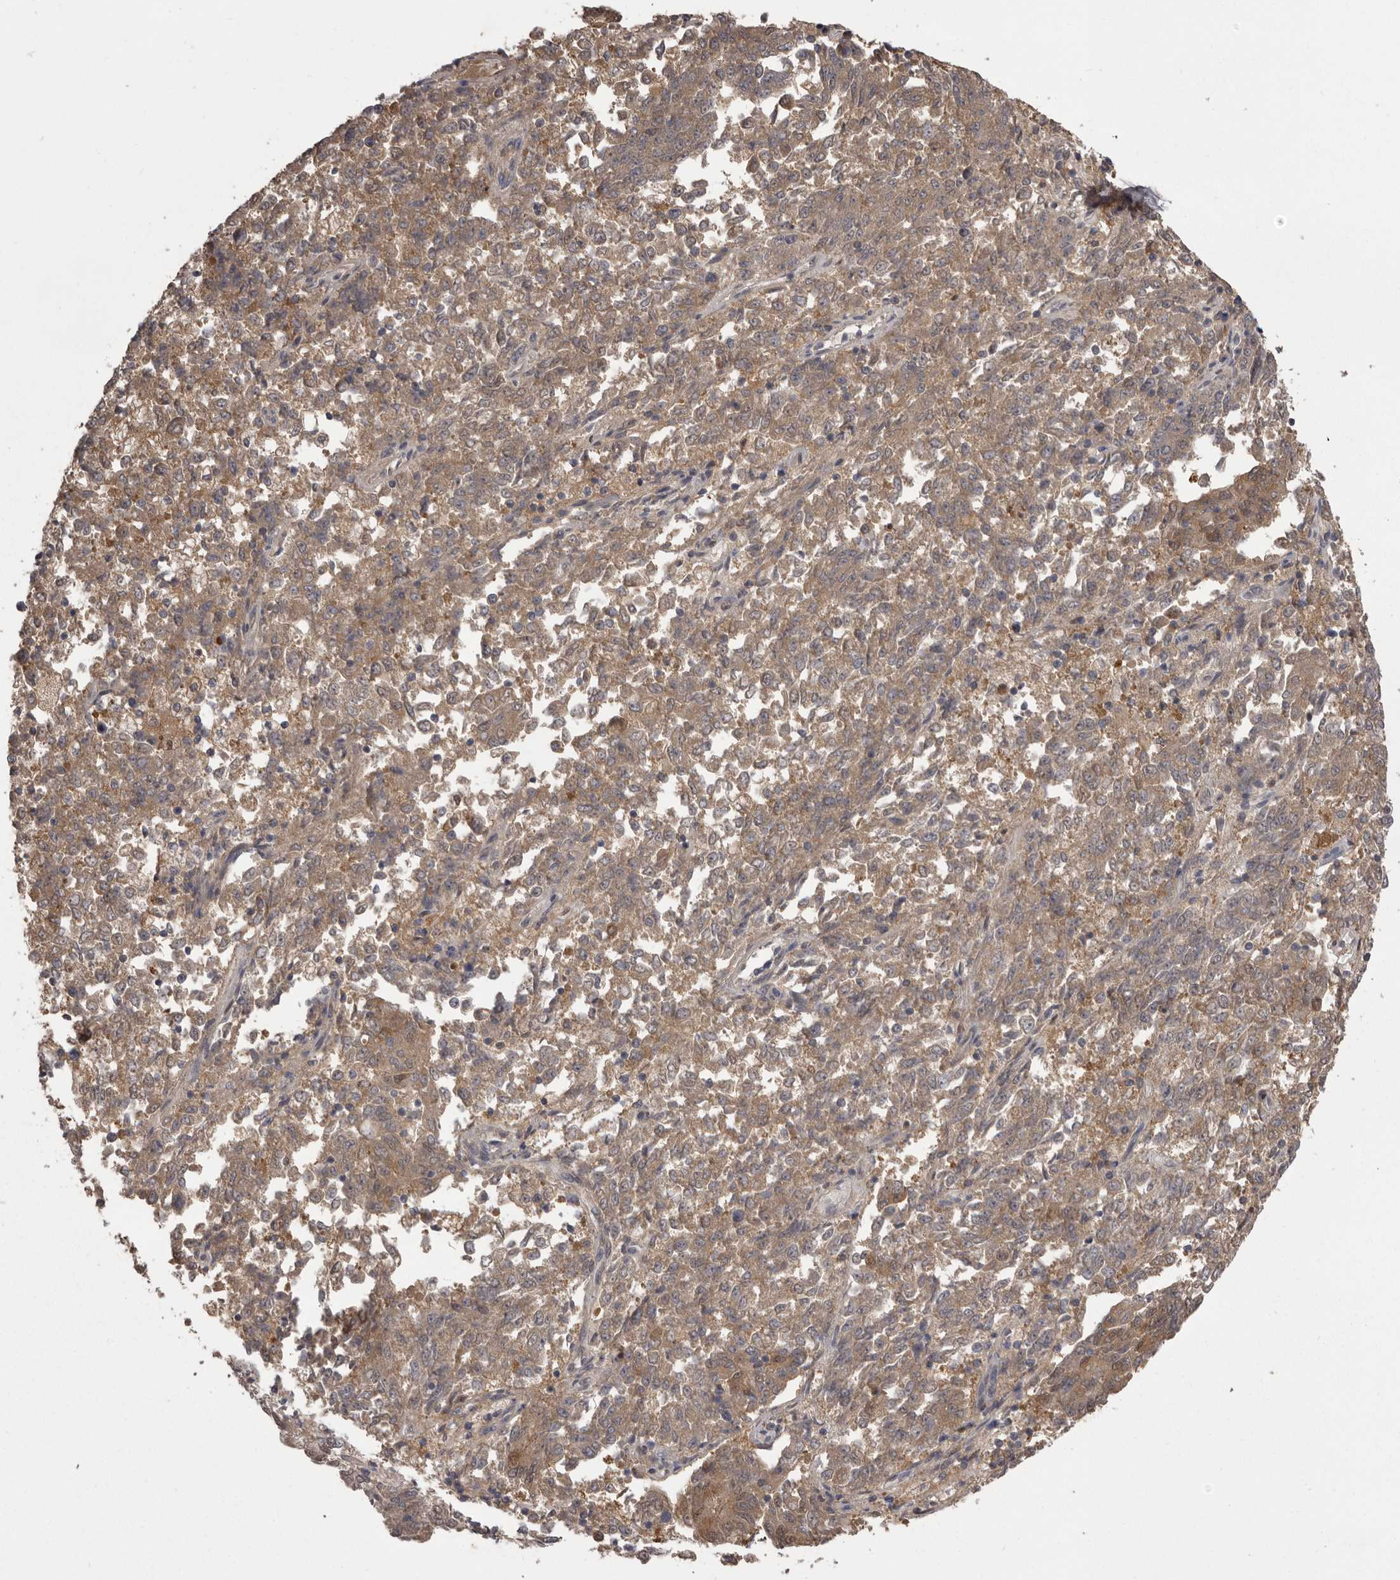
{"staining": {"intensity": "moderate", "quantity": ">75%", "location": "cytoplasmic/membranous"}, "tissue": "endometrial cancer", "cell_type": "Tumor cells", "image_type": "cancer", "snomed": [{"axis": "morphology", "description": "Adenocarcinoma, NOS"}, {"axis": "topography", "description": "Endometrium"}], "caption": "A histopathology image of adenocarcinoma (endometrial) stained for a protein shows moderate cytoplasmic/membranous brown staining in tumor cells. (Brightfield microscopy of DAB IHC at high magnification).", "gene": "MDH1", "patient": {"sex": "female", "age": 80}}